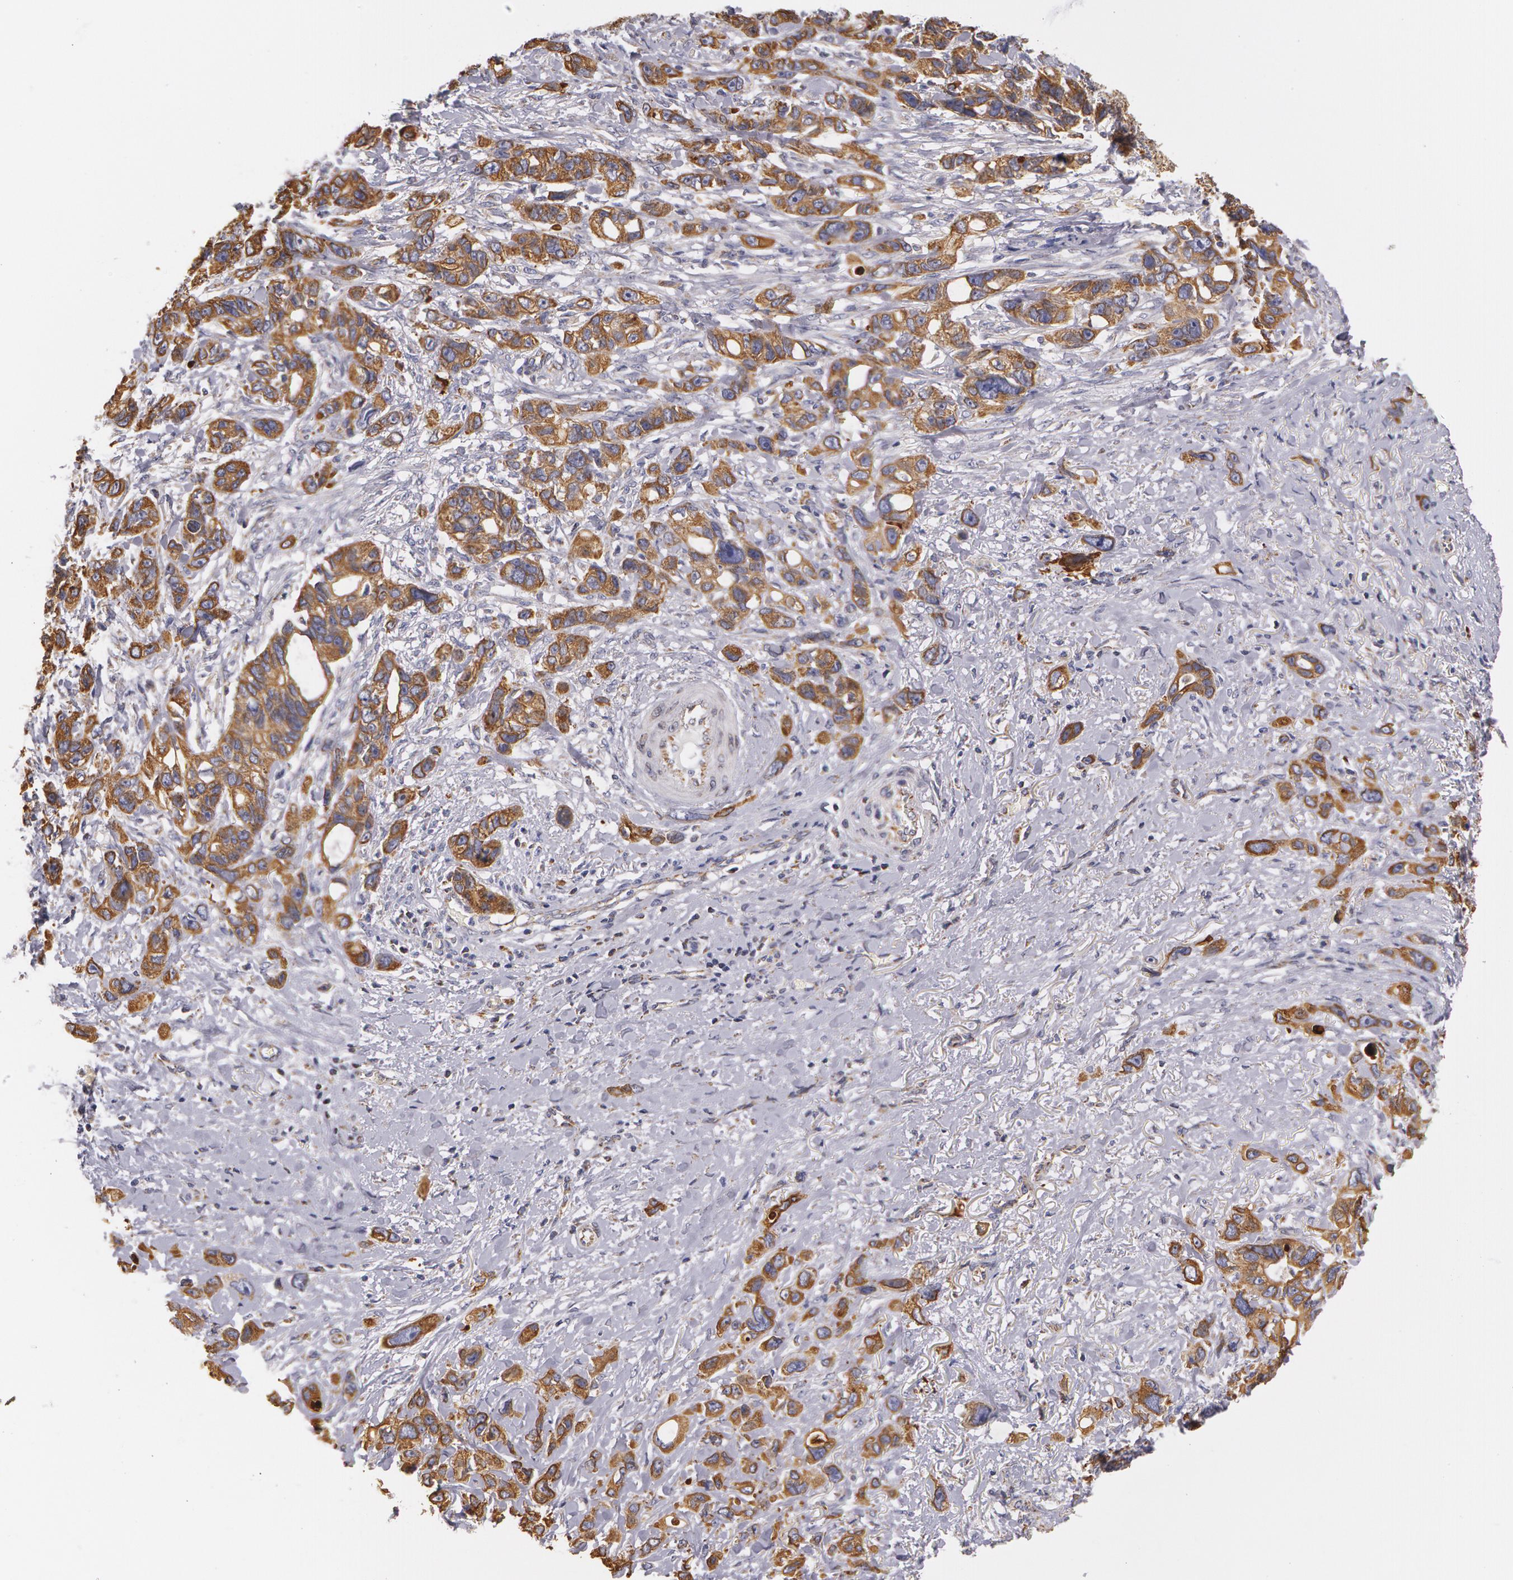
{"staining": {"intensity": "moderate", "quantity": ">75%", "location": "cytoplasmic/membranous"}, "tissue": "stomach cancer", "cell_type": "Tumor cells", "image_type": "cancer", "snomed": [{"axis": "morphology", "description": "Adenocarcinoma, NOS"}, {"axis": "topography", "description": "Stomach, upper"}], "caption": "Immunohistochemical staining of human stomach adenocarcinoma exhibits medium levels of moderate cytoplasmic/membranous protein expression in about >75% of tumor cells. Nuclei are stained in blue.", "gene": "KRT18", "patient": {"sex": "male", "age": 47}}